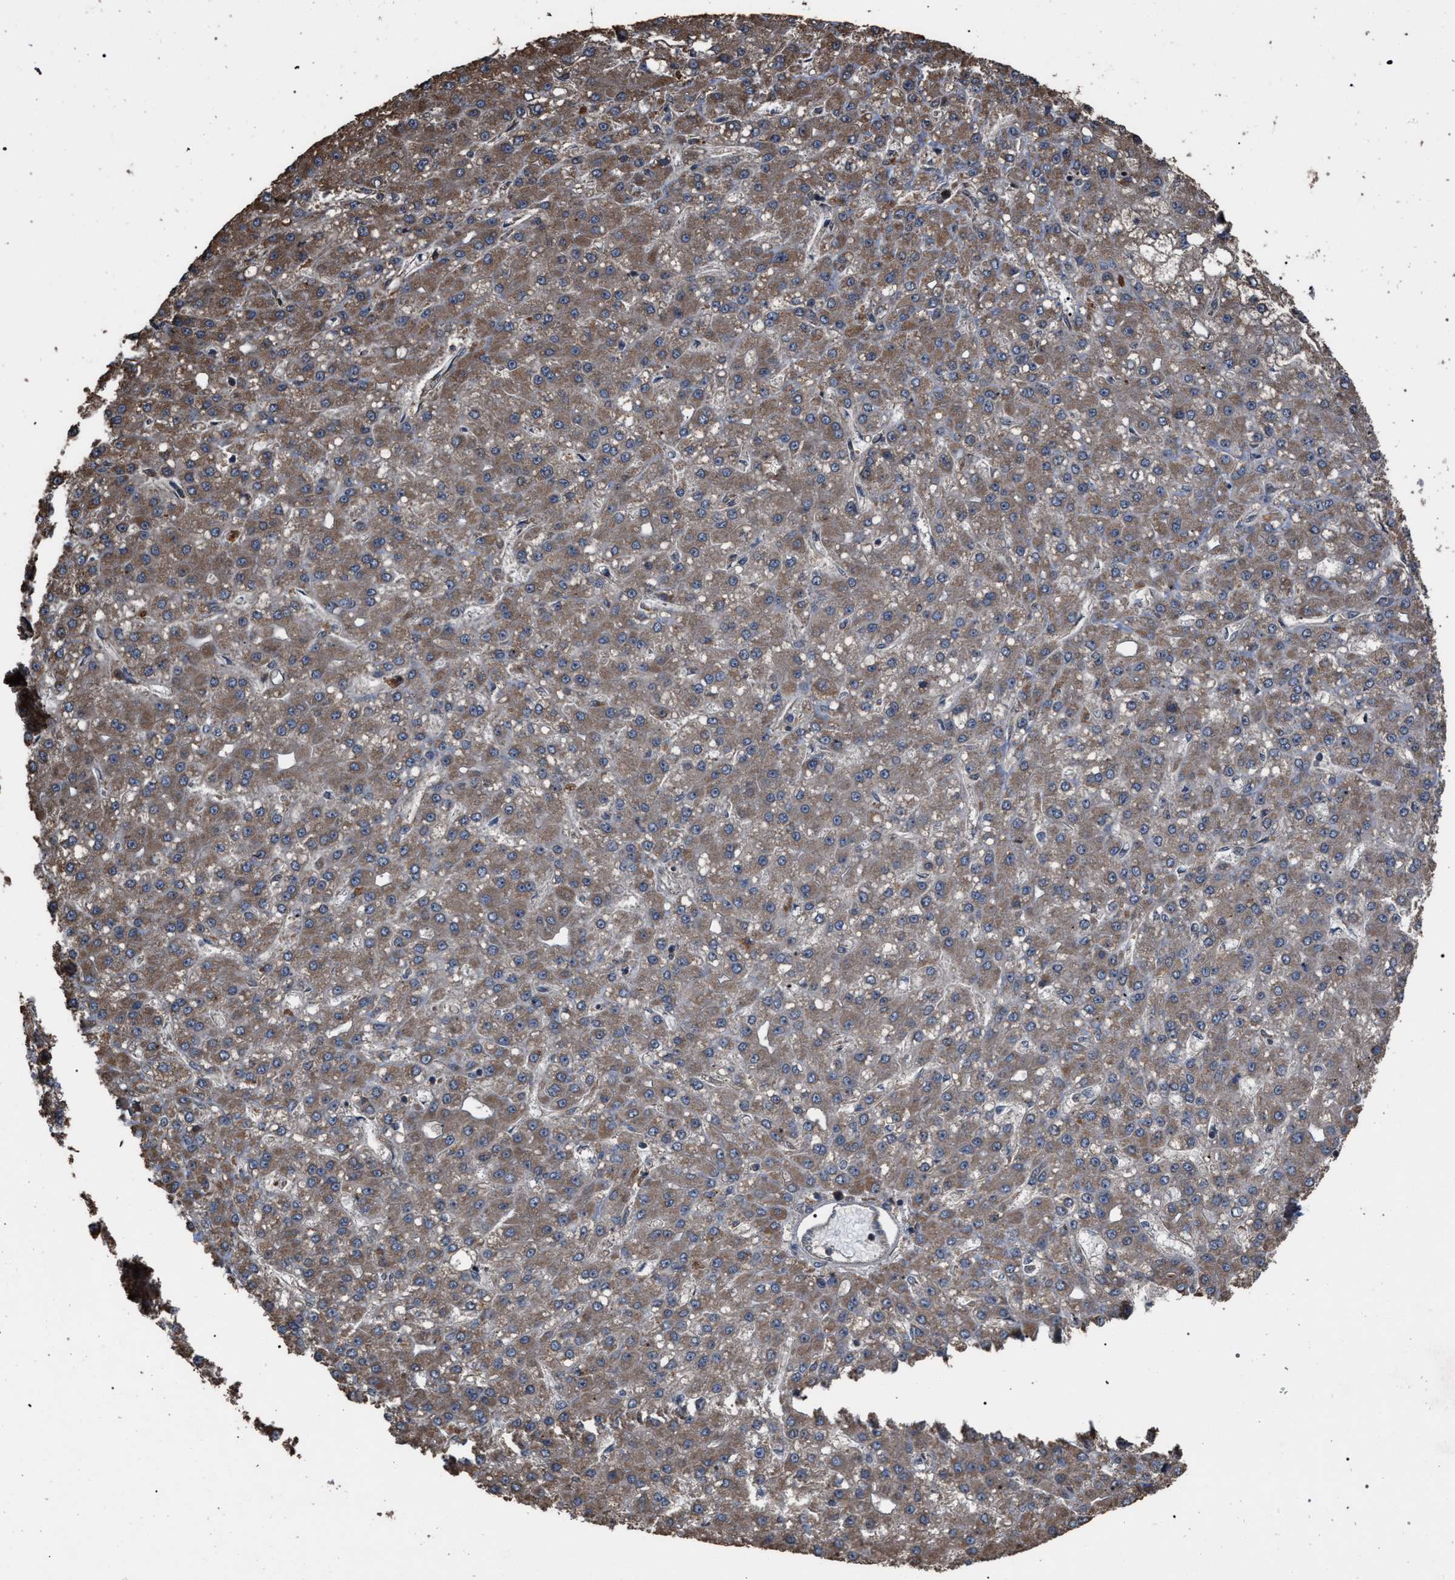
{"staining": {"intensity": "weak", "quantity": ">75%", "location": "cytoplasmic/membranous"}, "tissue": "liver cancer", "cell_type": "Tumor cells", "image_type": "cancer", "snomed": [{"axis": "morphology", "description": "Carcinoma, Hepatocellular, NOS"}, {"axis": "topography", "description": "Liver"}], "caption": "Tumor cells reveal low levels of weak cytoplasmic/membranous expression in approximately >75% of cells in liver cancer (hepatocellular carcinoma).", "gene": "NAA35", "patient": {"sex": "male", "age": 67}}